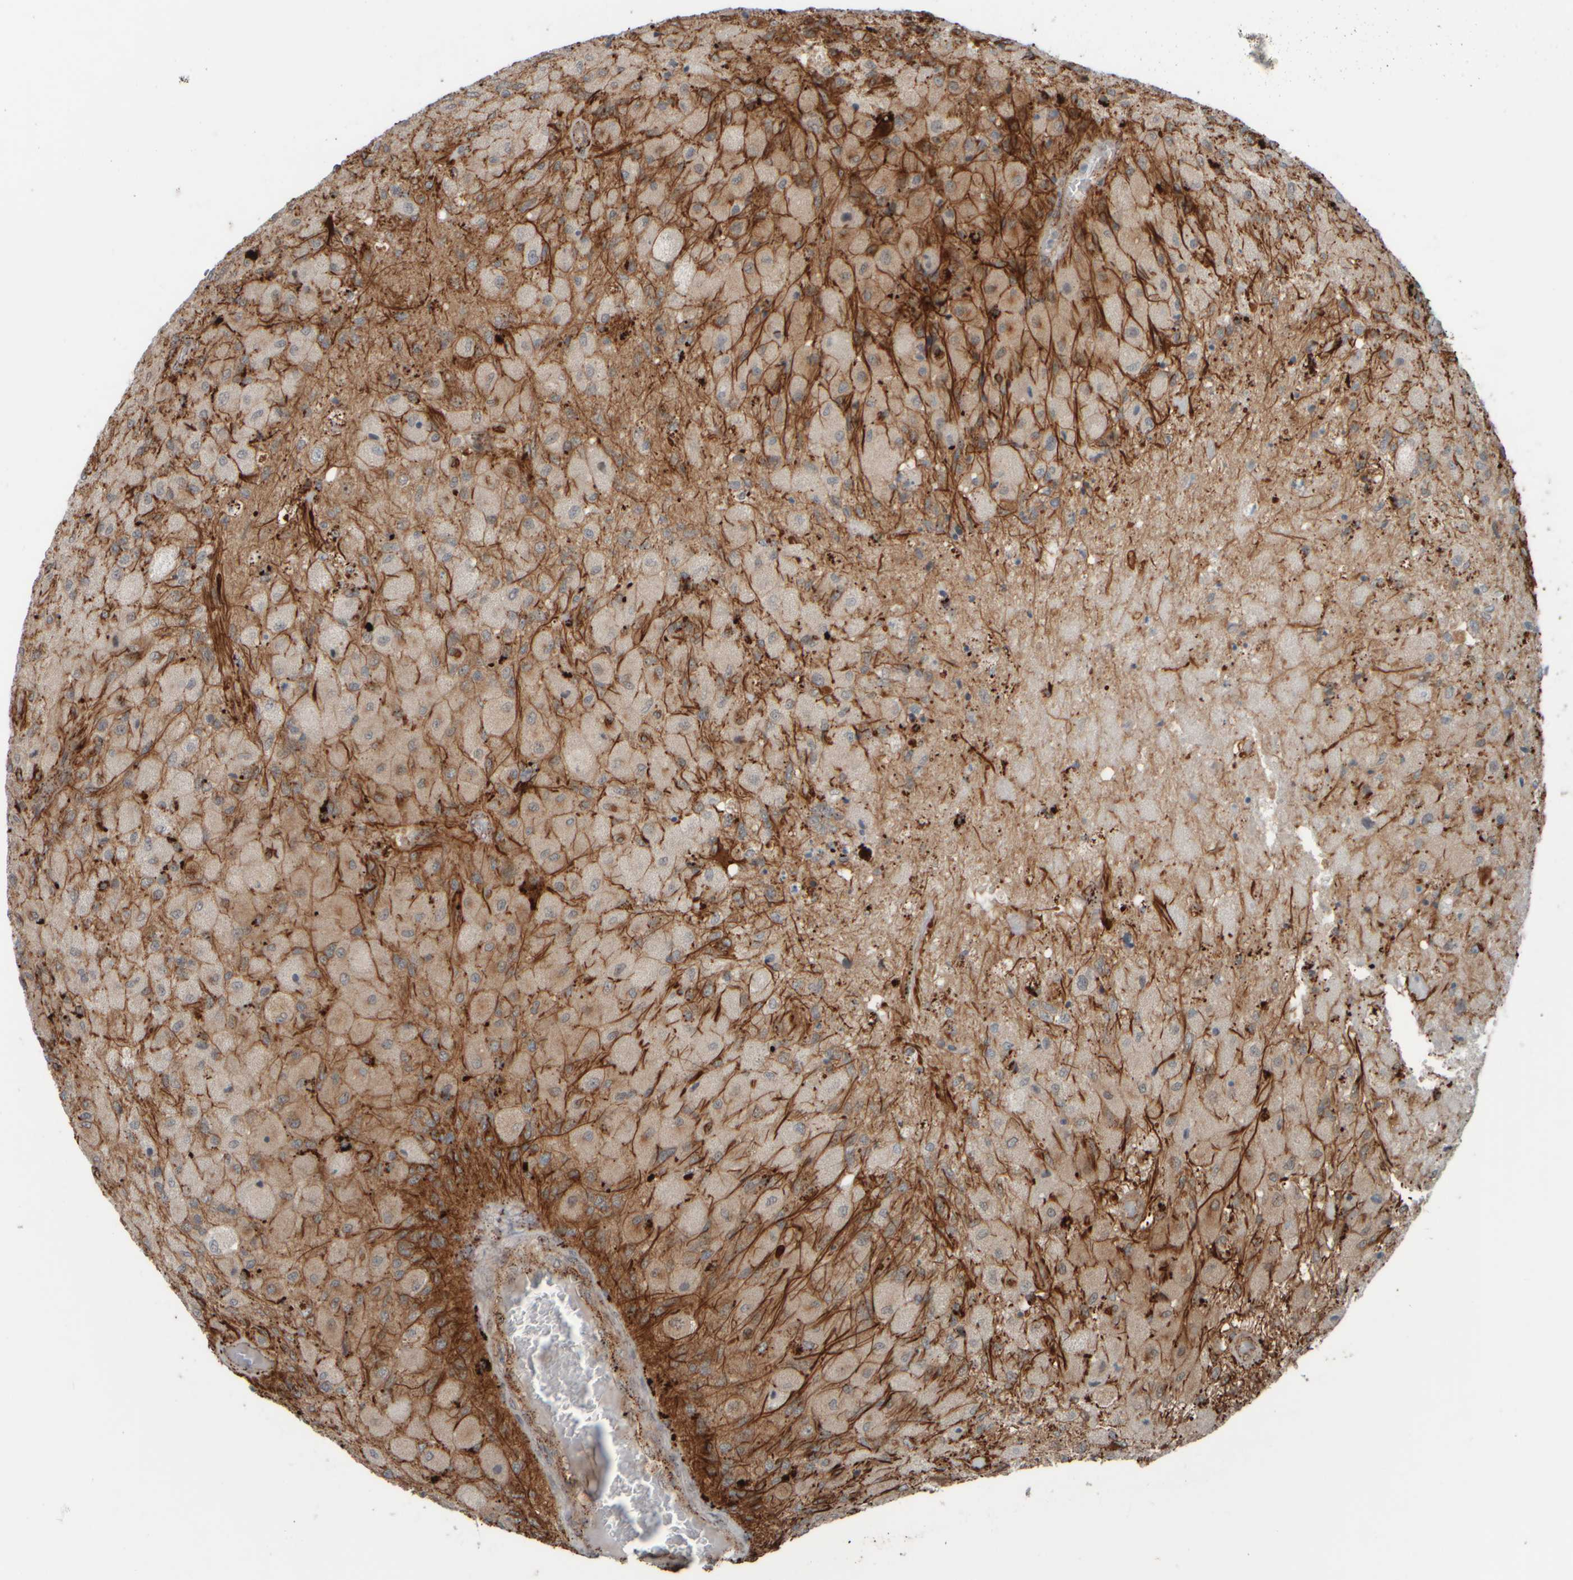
{"staining": {"intensity": "strong", "quantity": "<25%", "location": "cytoplasmic/membranous"}, "tissue": "glioma", "cell_type": "Tumor cells", "image_type": "cancer", "snomed": [{"axis": "morphology", "description": "Normal tissue, NOS"}, {"axis": "morphology", "description": "Glioma, malignant, High grade"}, {"axis": "topography", "description": "Cerebral cortex"}], "caption": "This is a histology image of immunohistochemistry staining of glioma, which shows strong expression in the cytoplasmic/membranous of tumor cells.", "gene": "GIGYF1", "patient": {"sex": "male", "age": 77}}